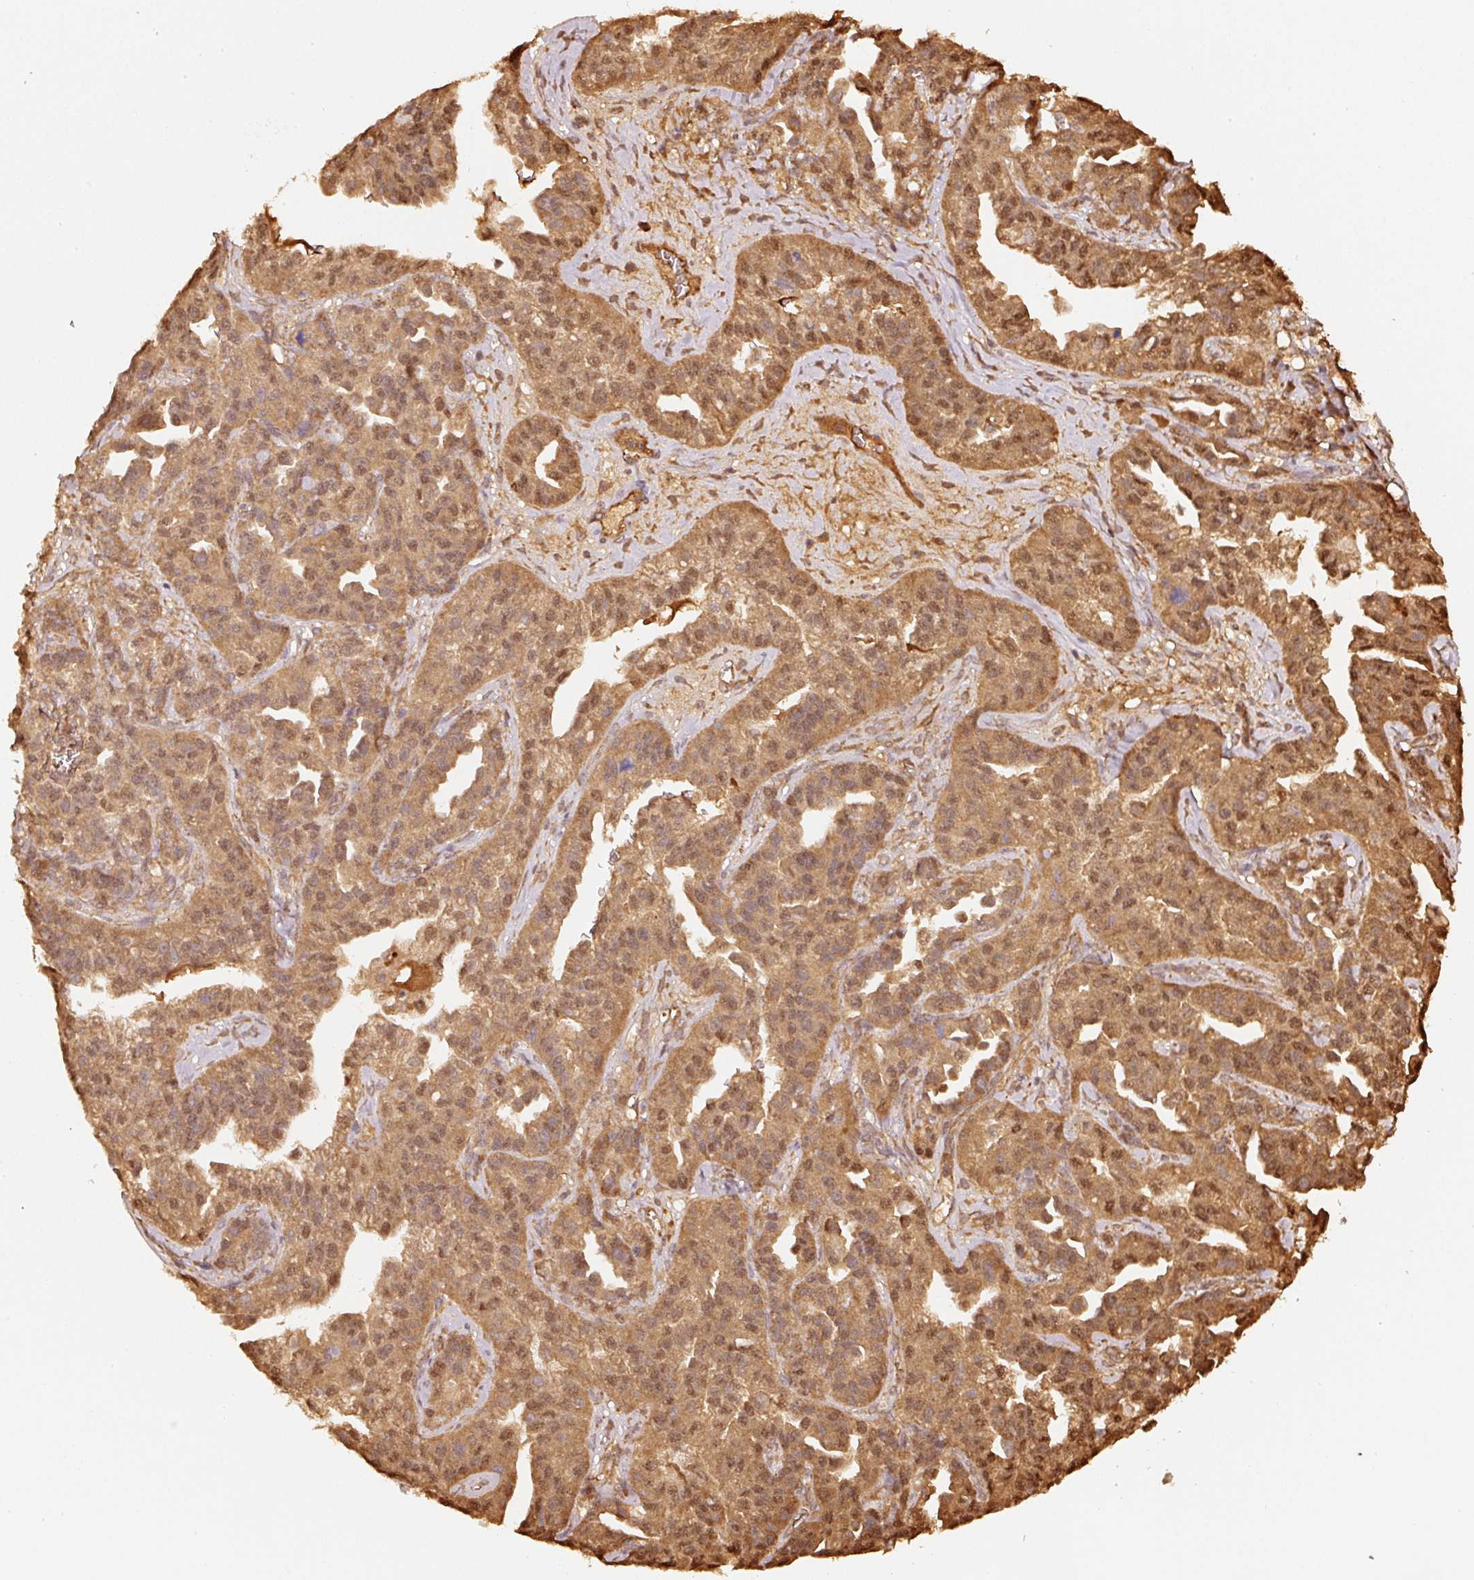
{"staining": {"intensity": "moderate", "quantity": ">75%", "location": "cytoplasmic/membranous,nuclear"}, "tissue": "ovarian cancer", "cell_type": "Tumor cells", "image_type": "cancer", "snomed": [{"axis": "morphology", "description": "Cystadenocarcinoma, serous, NOS"}, {"axis": "topography", "description": "Ovary"}], "caption": "Brown immunohistochemical staining in human ovarian cancer displays moderate cytoplasmic/membranous and nuclear expression in approximately >75% of tumor cells.", "gene": "STAU1", "patient": {"sex": "female", "age": 75}}